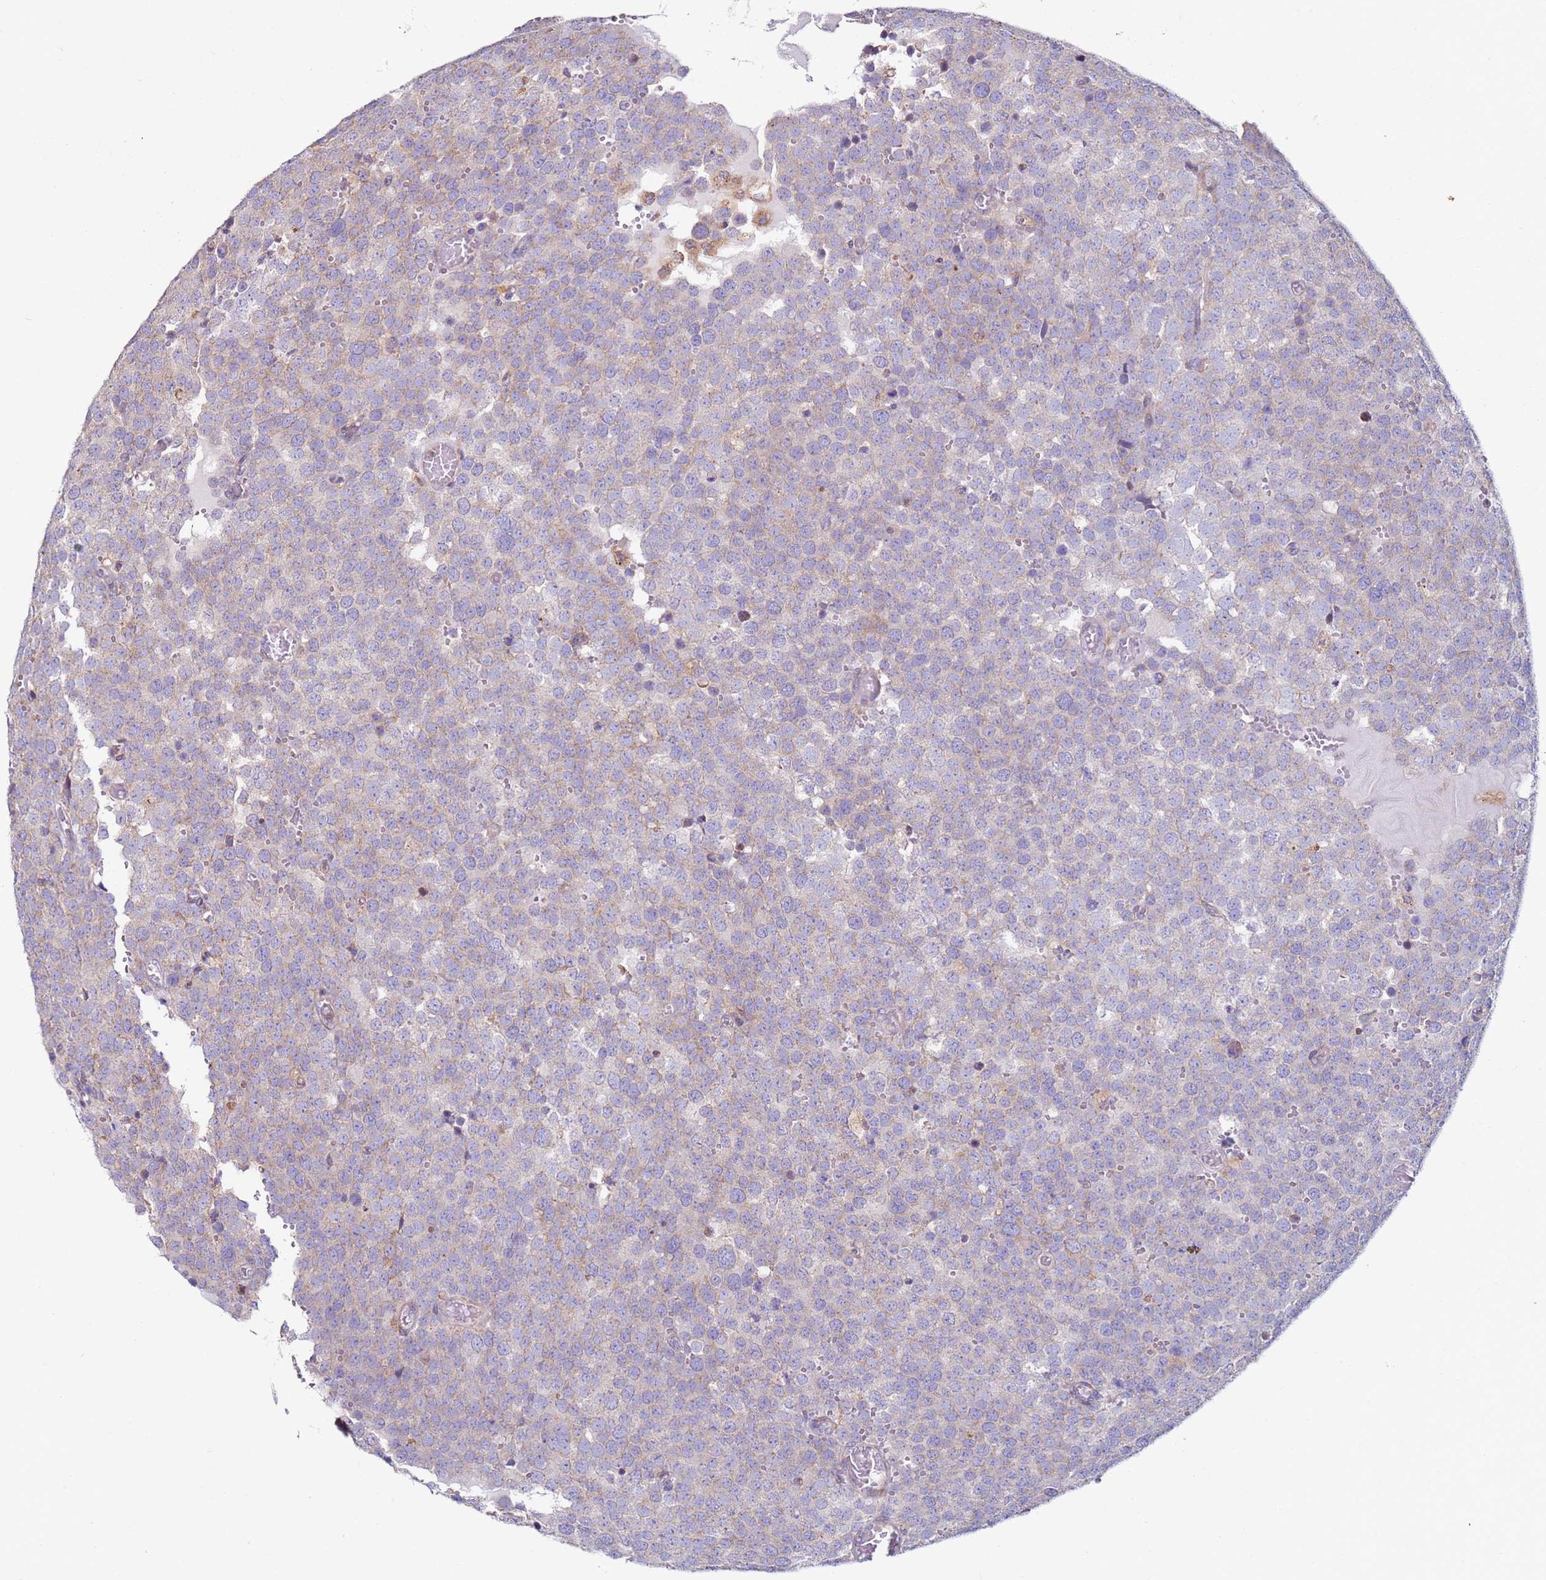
{"staining": {"intensity": "weak", "quantity": "<25%", "location": "cytoplasmic/membranous"}, "tissue": "testis cancer", "cell_type": "Tumor cells", "image_type": "cancer", "snomed": [{"axis": "morphology", "description": "Normal tissue, NOS"}, {"axis": "morphology", "description": "Seminoma, NOS"}, {"axis": "topography", "description": "Testis"}], "caption": "IHC histopathology image of neoplastic tissue: human testis cancer (seminoma) stained with DAB (3,3'-diaminobenzidine) displays no significant protein staining in tumor cells.", "gene": "CNOT9", "patient": {"sex": "male", "age": 71}}